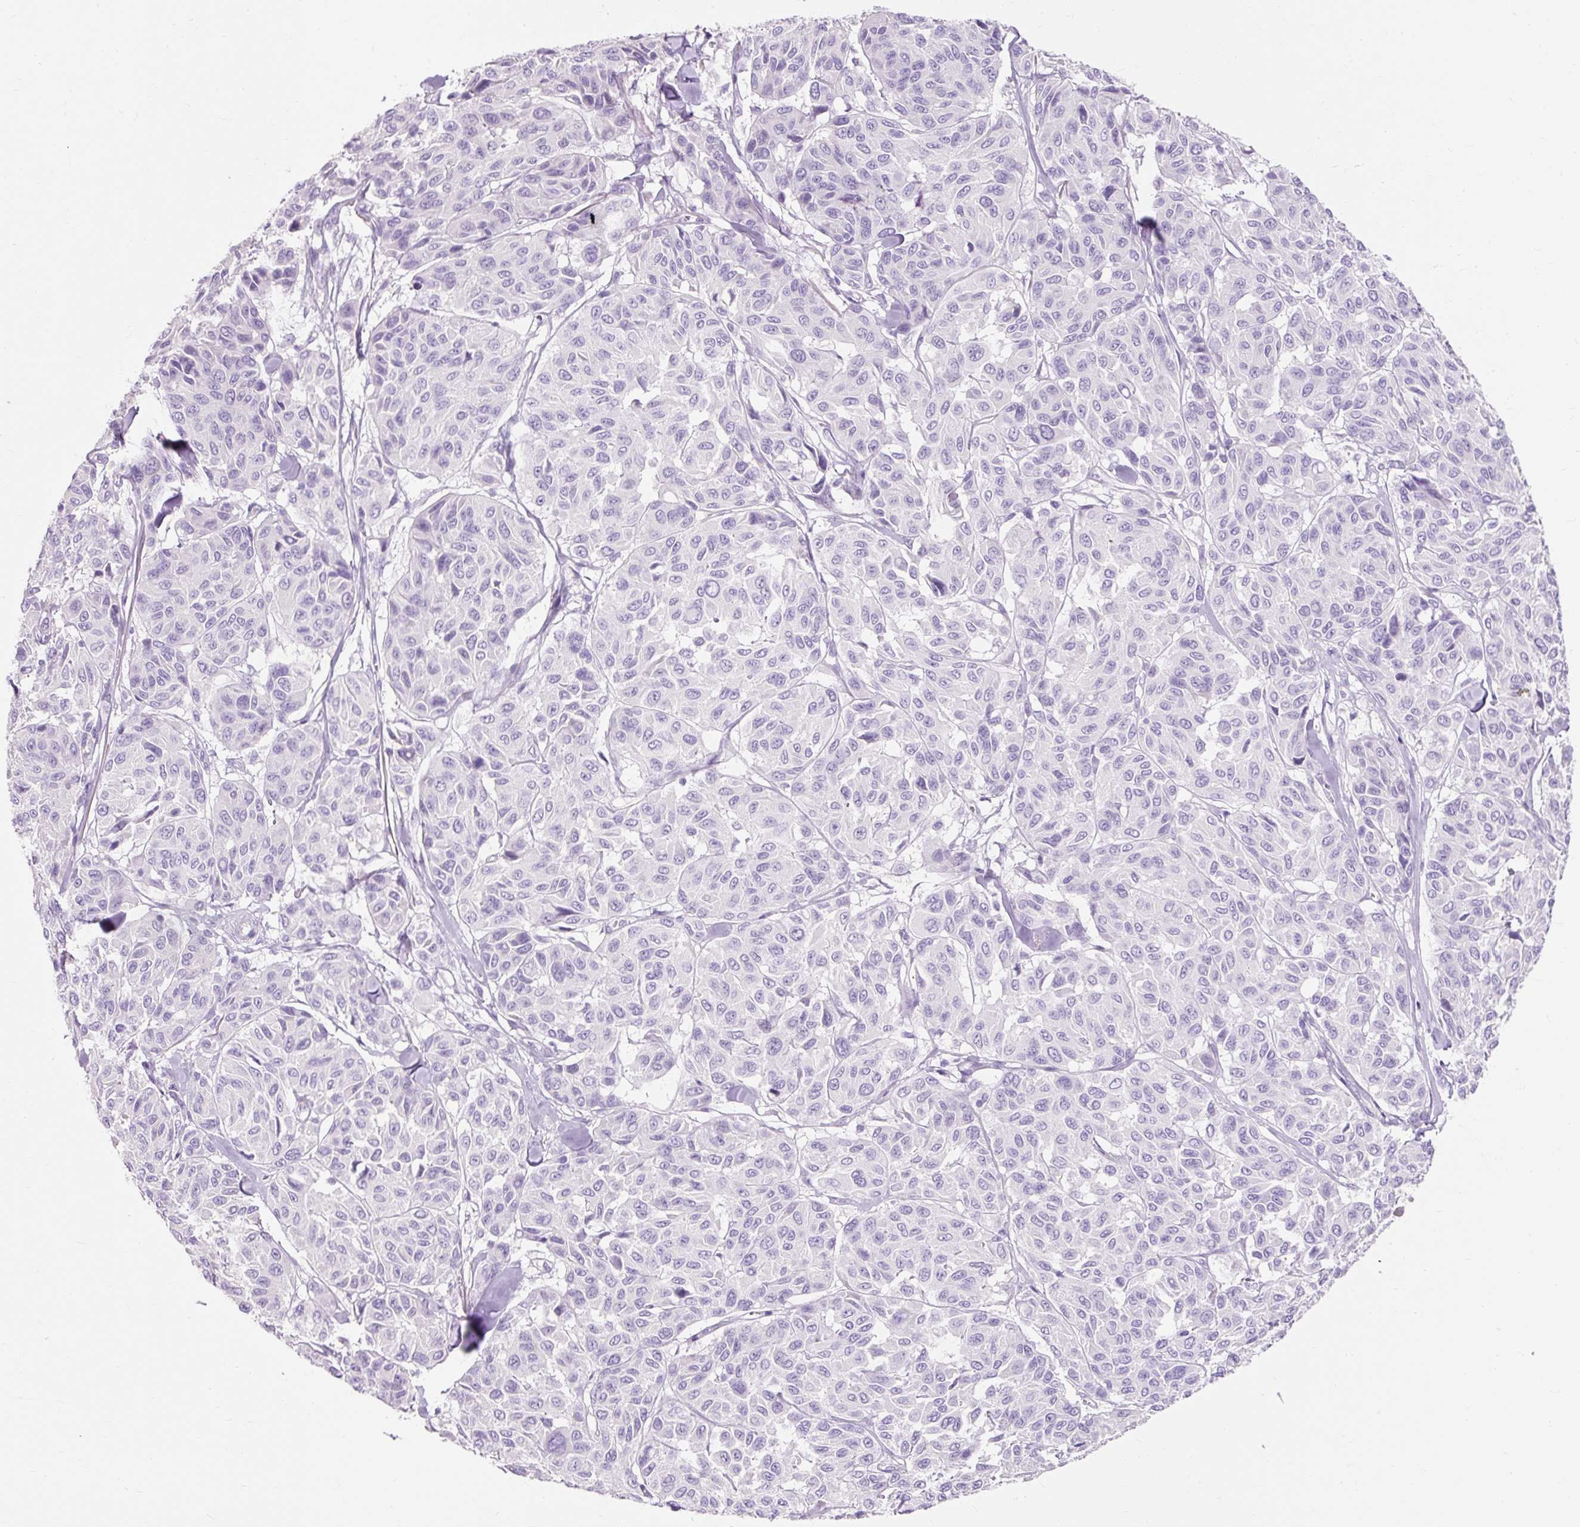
{"staining": {"intensity": "negative", "quantity": "none", "location": "none"}, "tissue": "melanoma", "cell_type": "Tumor cells", "image_type": "cancer", "snomed": [{"axis": "morphology", "description": "Malignant melanoma, NOS"}, {"axis": "topography", "description": "Skin"}], "caption": "The immunohistochemistry (IHC) histopathology image has no significant positivity in tumor cells of malignant melanoma tissue. (Brightfield microscopy of DAB immunohistochemistry at high magnification).", "gene": "TMEM213", "patient": {"sex": "female", "age": 66}}